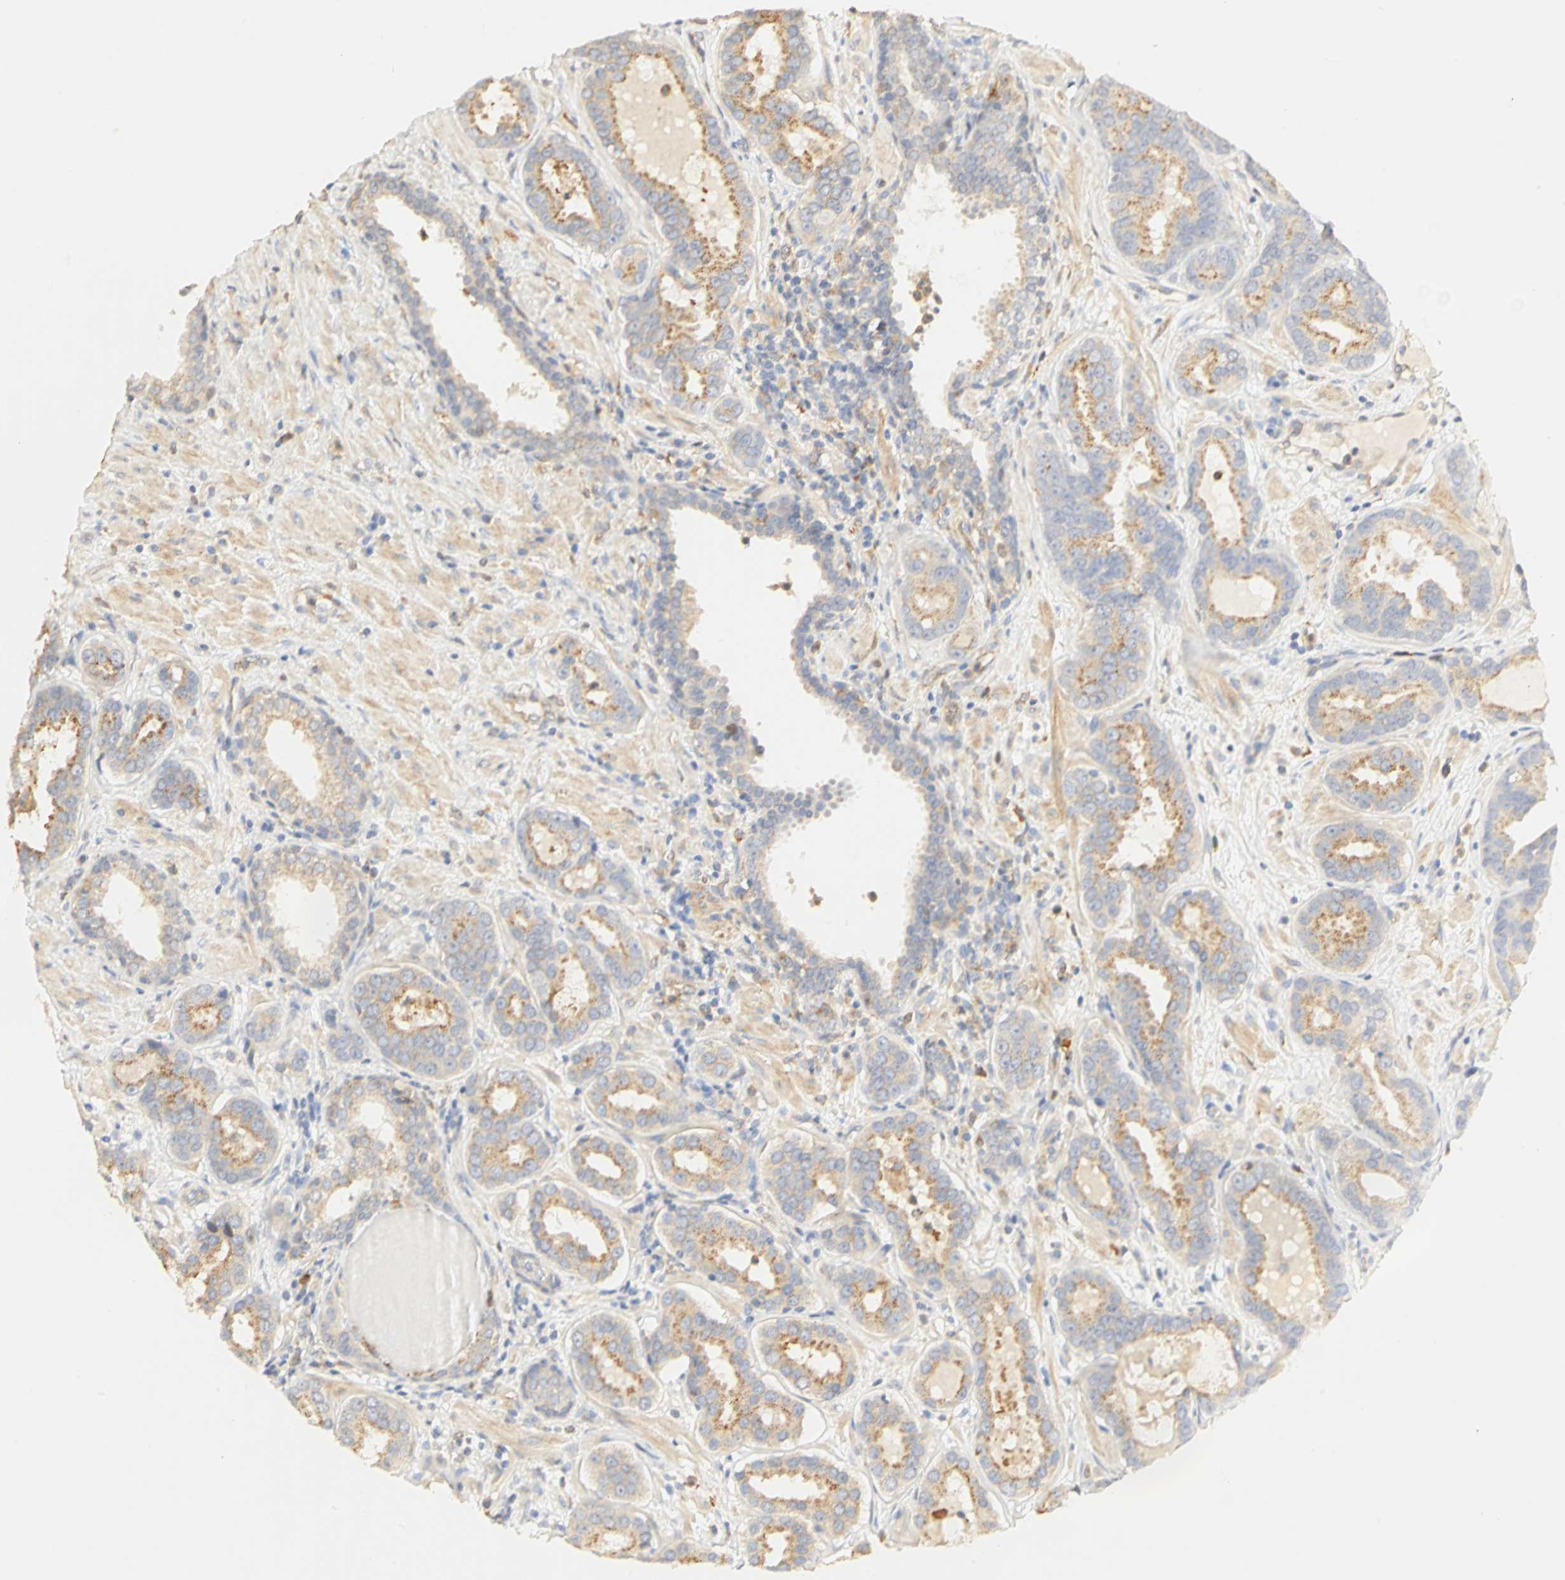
{"staining": {"intensity": "moderate", "quantity": ">75%", "location": "cytoplasmic/membranous"}, "tissue": "prostate cancer", "cell_type": "Tumor cells", "image_type": "cancer", "snomed": [{"axis": "morphology", "description": "Adenocarcinoma, Low grade"}, {"axis": "topography", "description": "Prostate"}], "caption": "Tumor cells show moderate cytoplasmic/membranous staining in about >75% of cells in prostate adenocarcinoma (low-grade).", "gene": "GNRH2", "patient": {"sex": "male", "age": 59}}